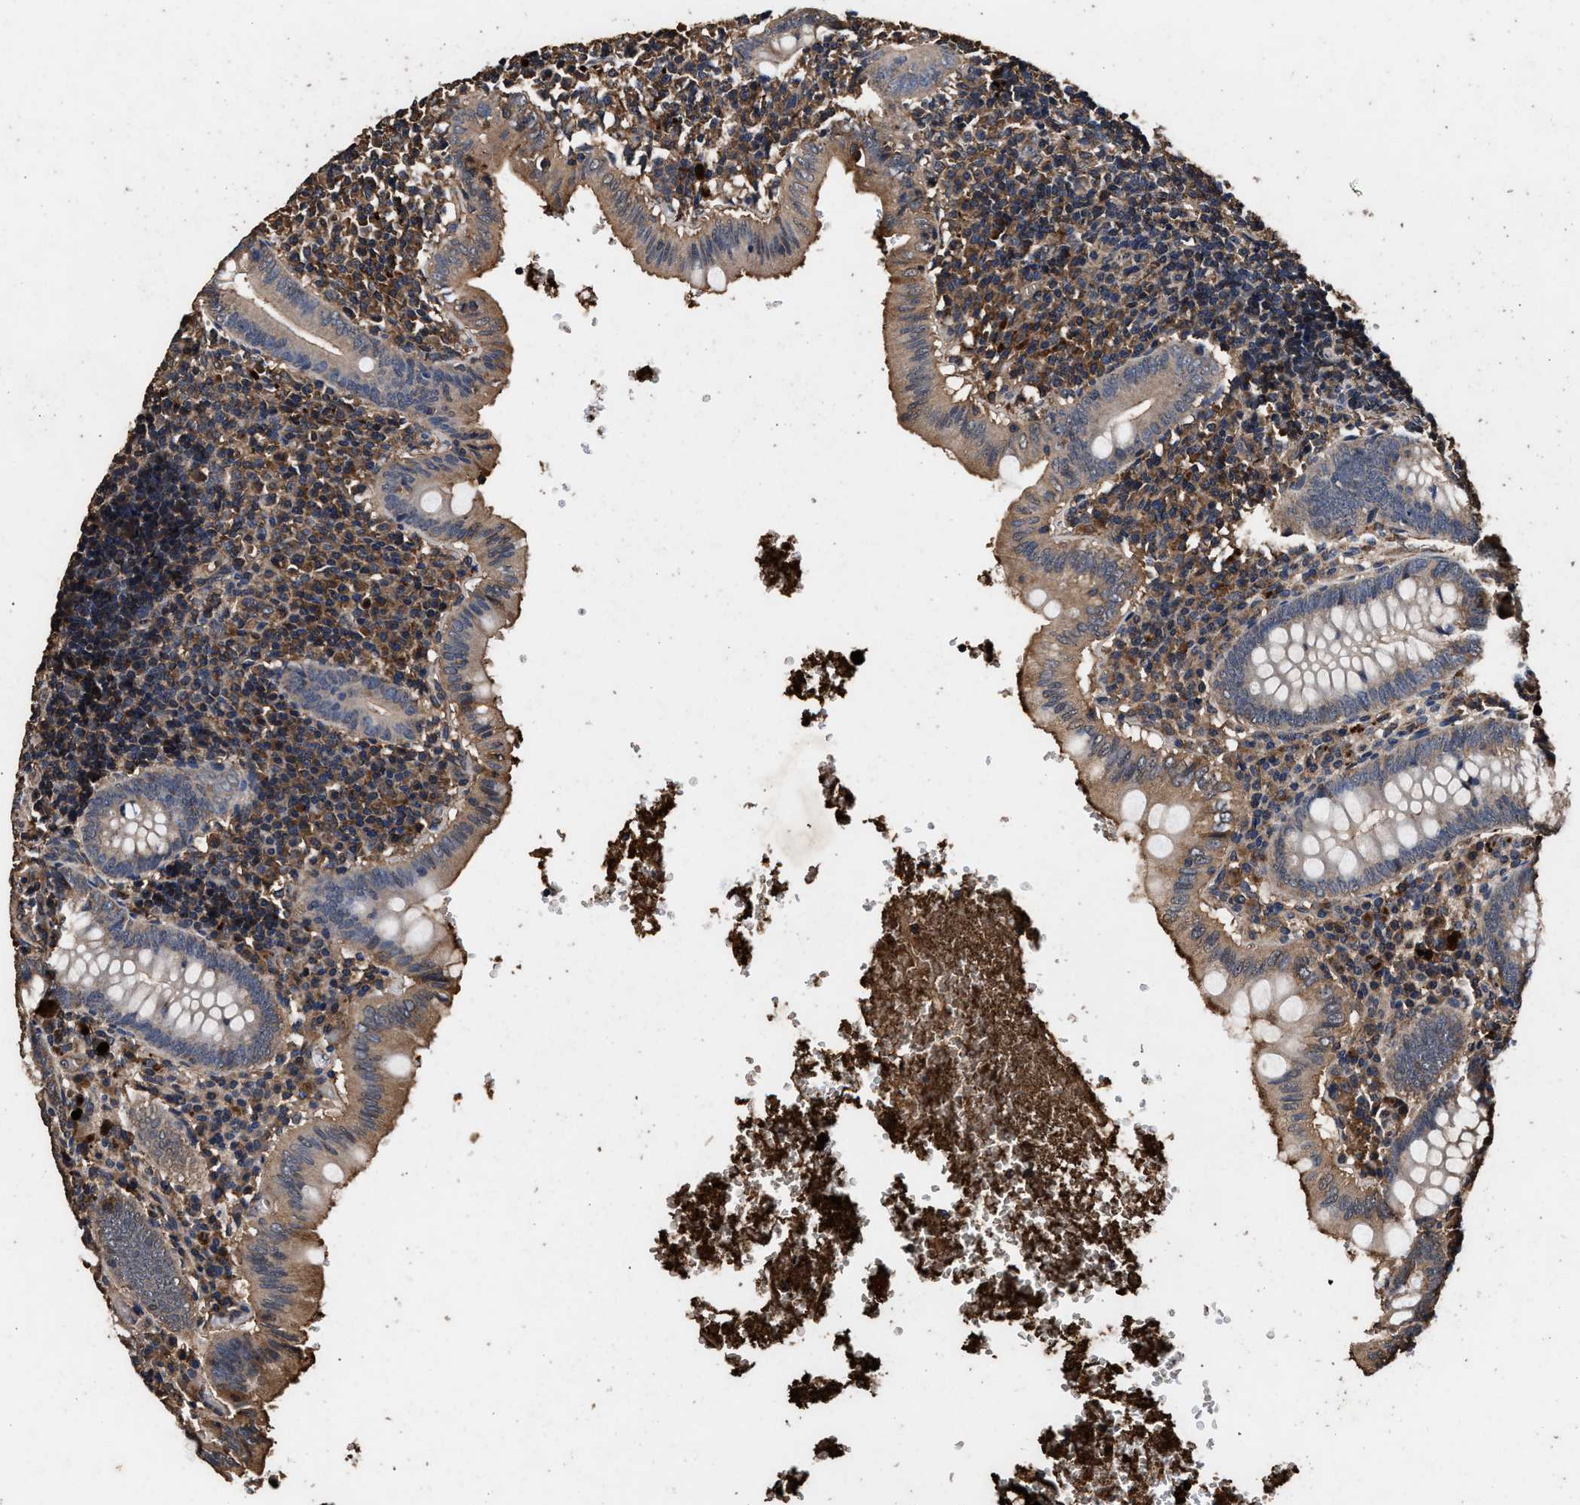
{"staining": {"intensity": "moderate", "quantity": ">75%", "location": "cytoplasmic/membranous"}, "tissue": "appendix", "cell_type": "Glandular cells", "image_type": "normal", "snomed": [{"axis": "morphology", "description": "Normal tissue, NOS"}, {"axis": "topography", "description": "Appendix"}], "caption": "Immunohistochemistry (DAB (3,3'-diaminobenzidine)) staining of normal appendix exhibits moderate cytoplasmic/membranous protein staining in about >75% of glandular cells.", "gene": "ENSG00000286112", "patient": {"sex": "male", "age": 8}}